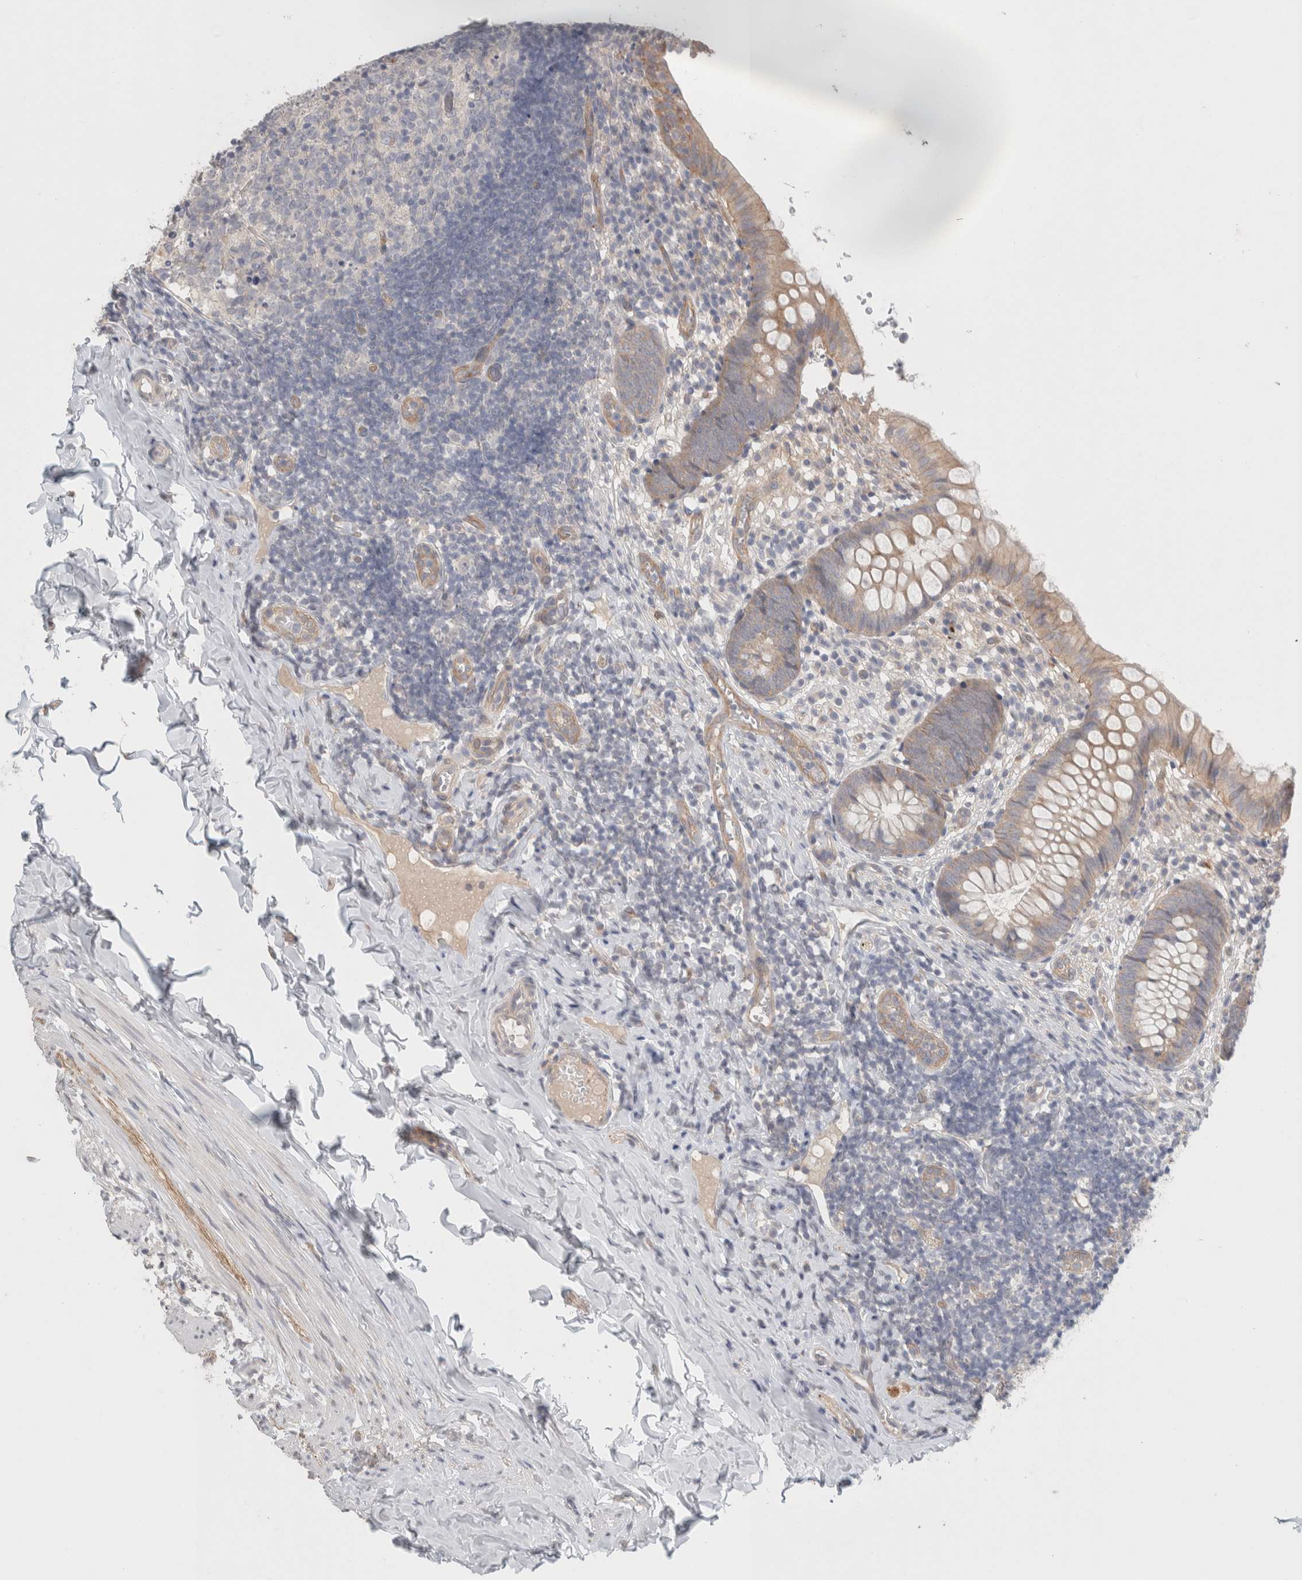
{"staining": {"intensity": "weak", "quantity": ">75%", "location": "cytoplasmic/membranous"}, "tissue": "appendix", "cell_type": "Glandular cells", "image_type": "normal", "snomed": [{"axis": "morphology", "description": "Normal tissue, NOS"}, {"axis": "topography", "description": "Appendix"}], "caption": "The histopathology image displays staining of unremarkable appendix, revealing weak cytoplasmic/membranous protein staining (brown color) within glandular cells.", "gene": "RASAL2", "patient": {"sex": "male", "age": 8}}